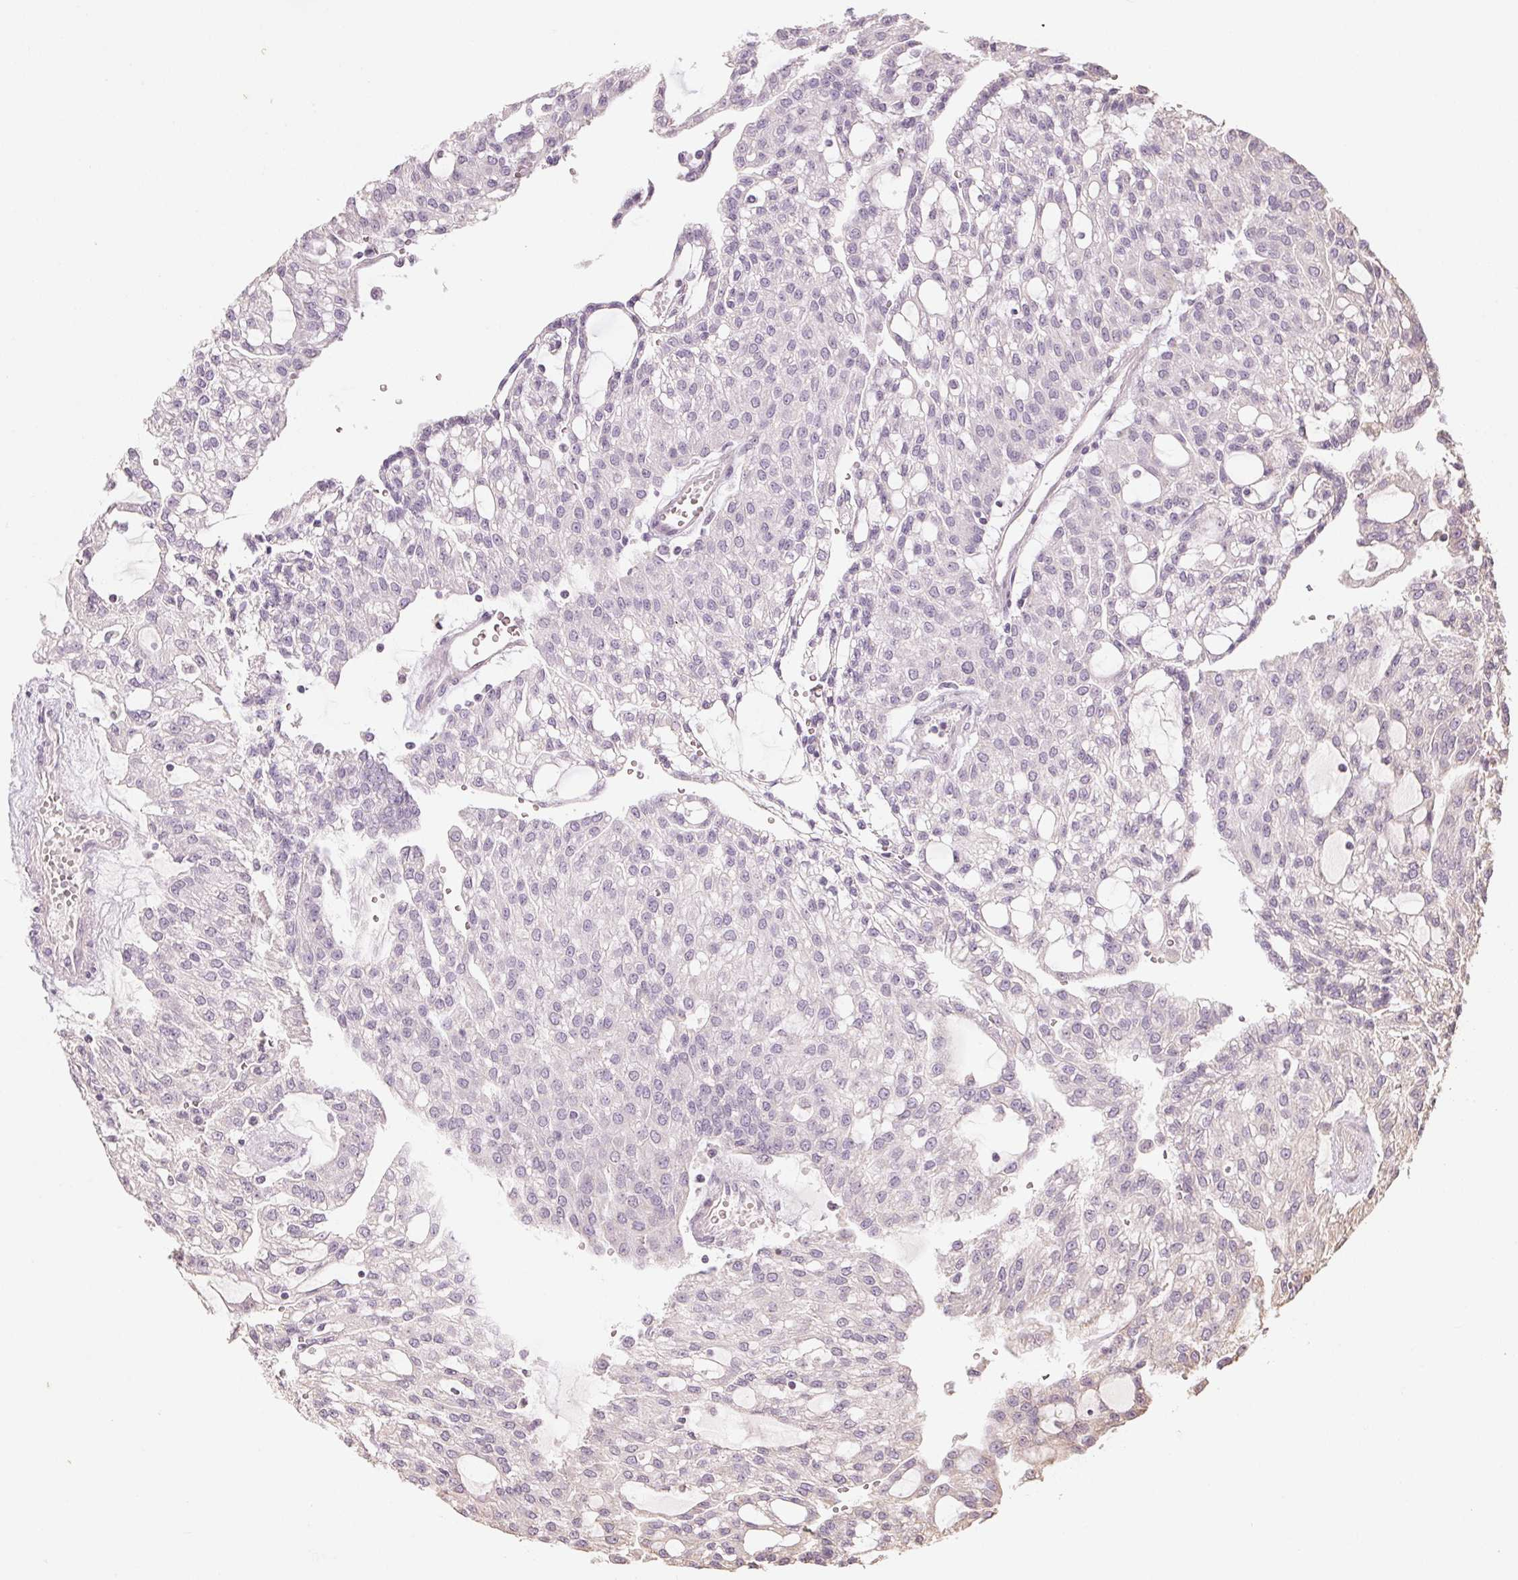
{"staining": {"intensity": "negative", "quantity": "none", "location": "none"}, "tissue": "renal cancer", "cell_type": "Tumor cells", "image_type": "cancer", "snomed": [{"axis": "morphology", "description": "Adenocarcinoma, NOS"}, {"axis": "topography", "description": "Kidney"}], "caption": "Protein analysis of renal cancer exhibits no significant positivity in tumor cells.", "gene": "COX14", "patient": {"sex": "male", "age": 63}}